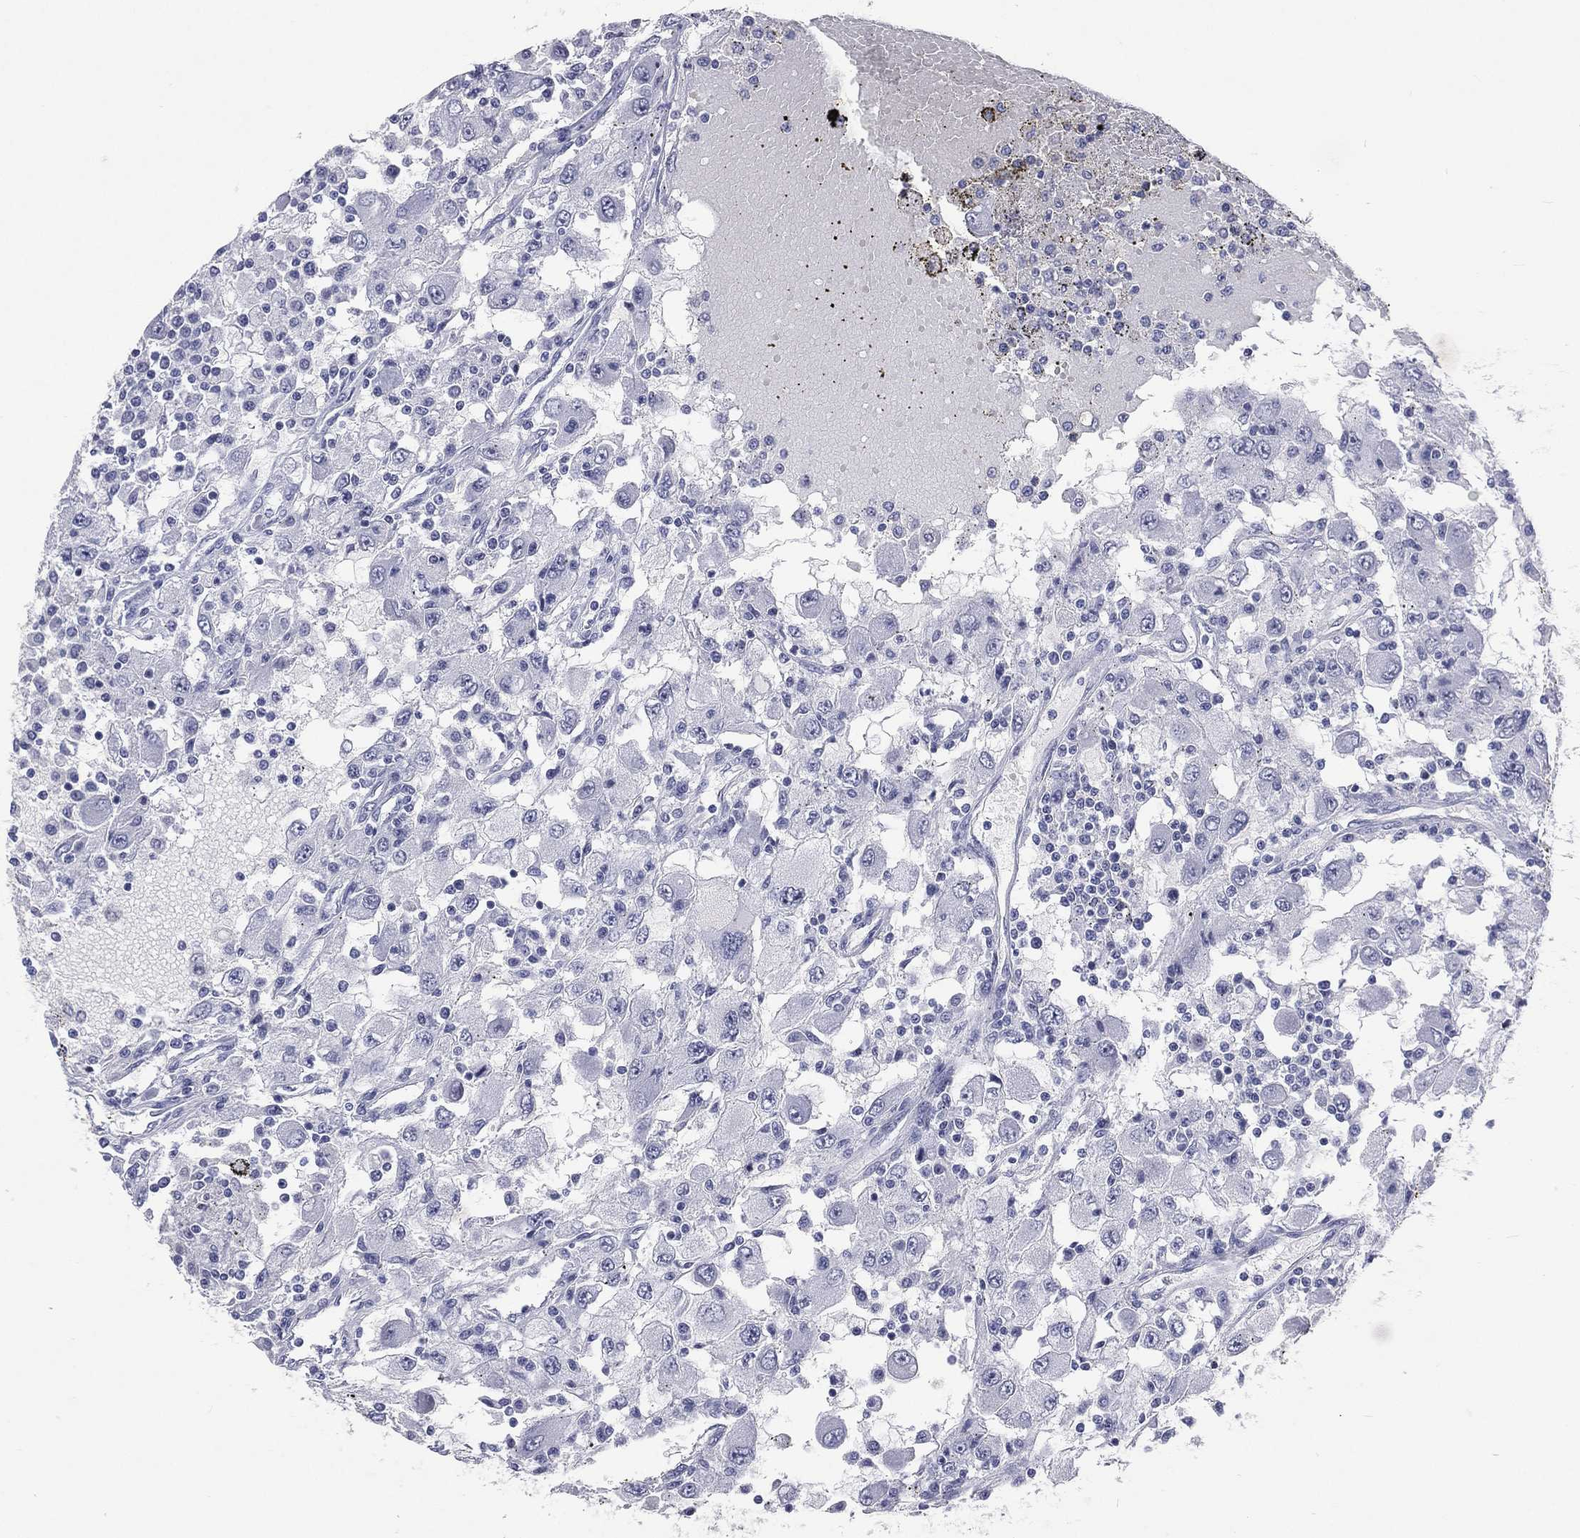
{"staining": {"intensity": "negative", "quantity": "none", "location": "none"}, "tissue": "renal cancer", "cell_type": "Tumor cells", "image_type": "cancer", "snomed": [{"axis": "morphology", "description": "Adenocarcinoma, NOS"}, {"axis": "topography", "description": "Kidney"}], "caption": "An image of human renal cancer (adenocarcinoma) is negative for staining in tumor cells.", "gene": "SSX1", "patient": {"sex": "female", "age": 67}}